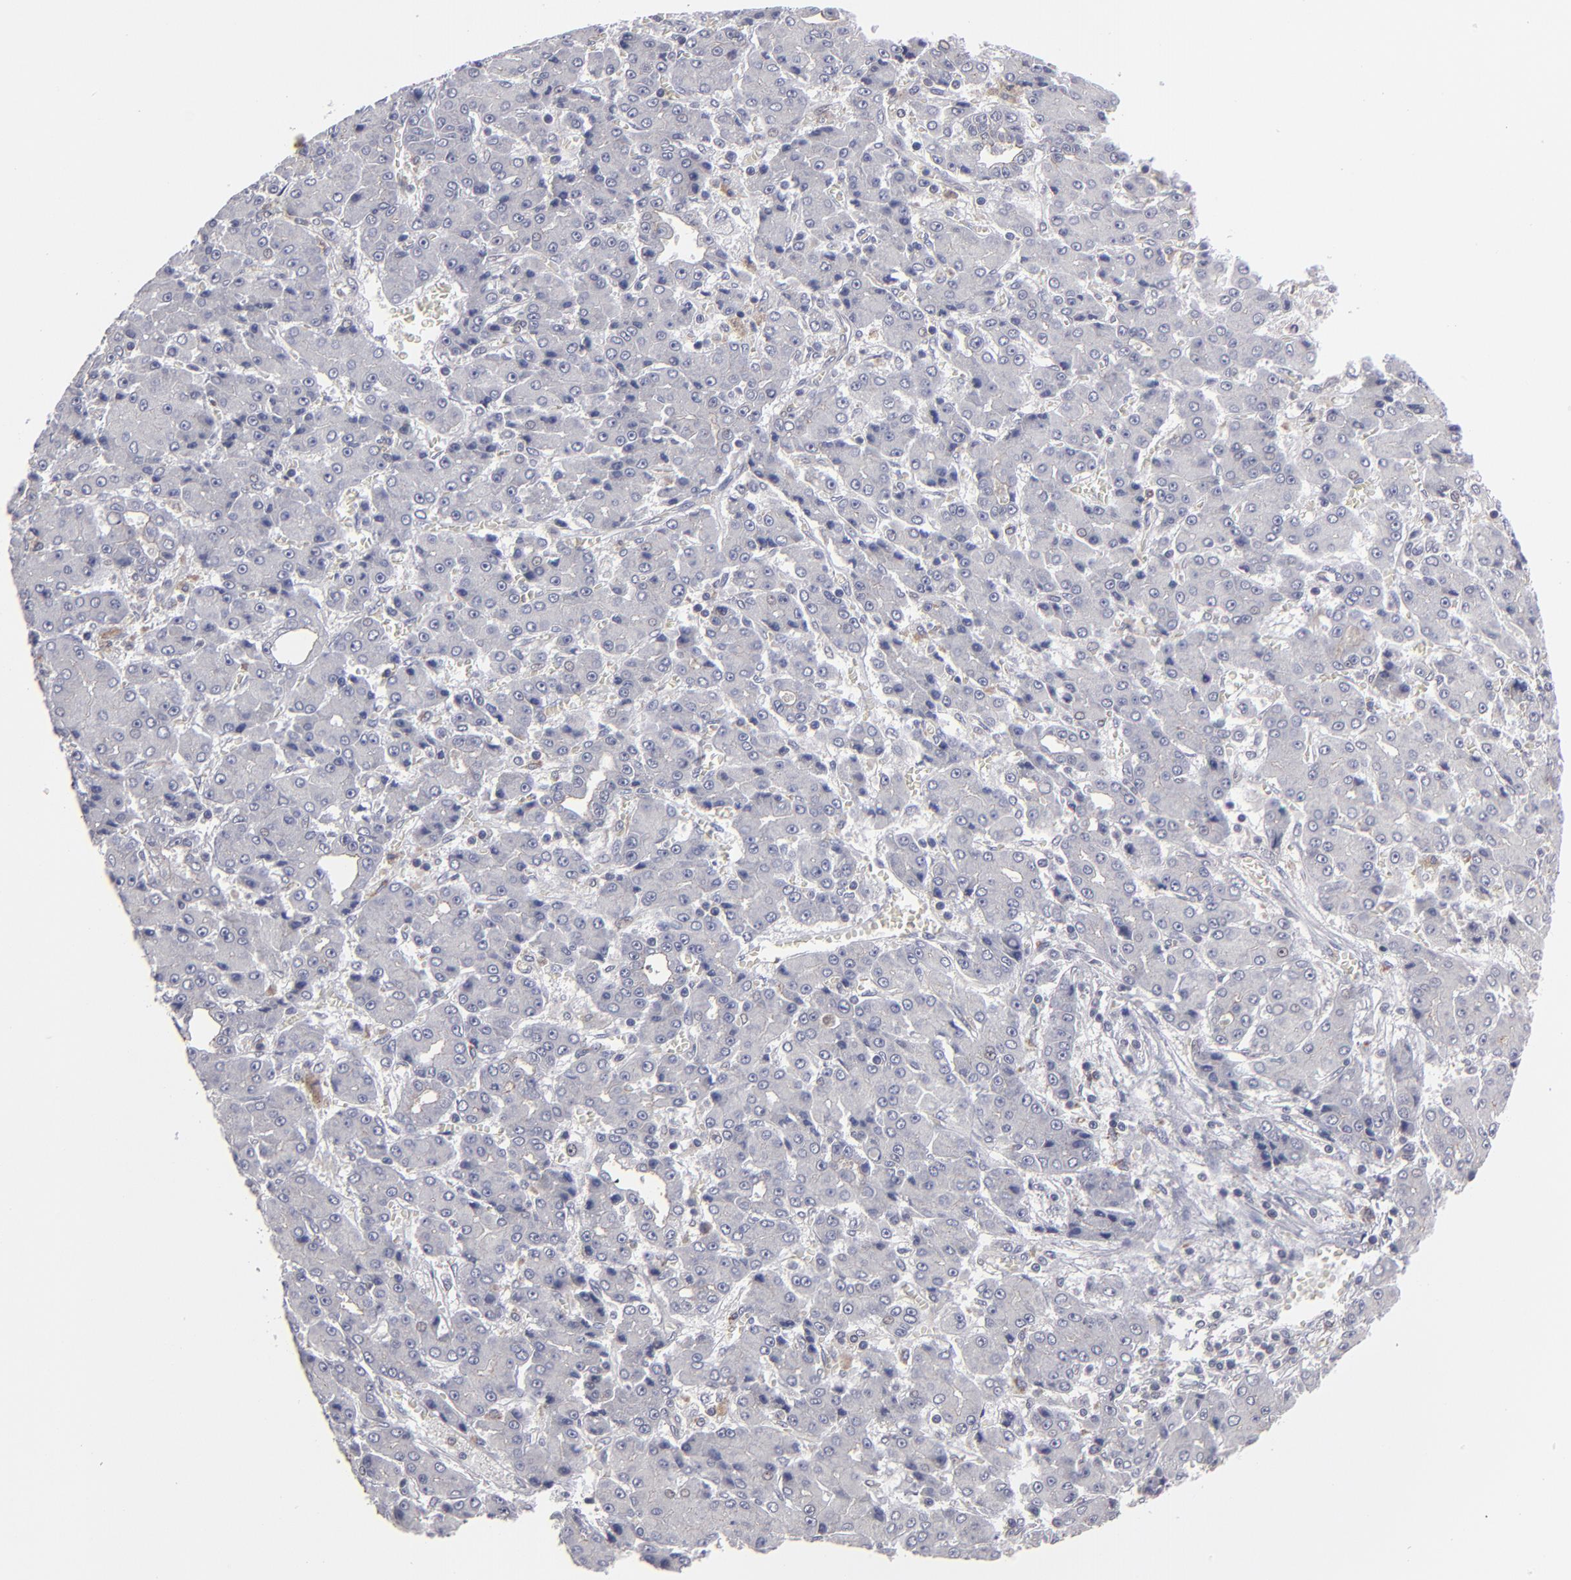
{"staining": {"intensity": "negative", "quantity": "none", "location": "none"}, "tissue": "liver cancer", "cell_type": "Tumor cells", "image_type": "cancer", "snomed": [{"axis": "morphology", "description": "Carcinoma, Hepatocellular, NOS"}, {"axis": "topography", "description": "Liver"}], "caption": "Micrograph shows no significant protein expression in tumor cells of liver cancer (hepatocellular carcinoma). Nuclei are stained in blue.", "gene": "CEP97", "patient": {"sex": "male", "age": 69}}